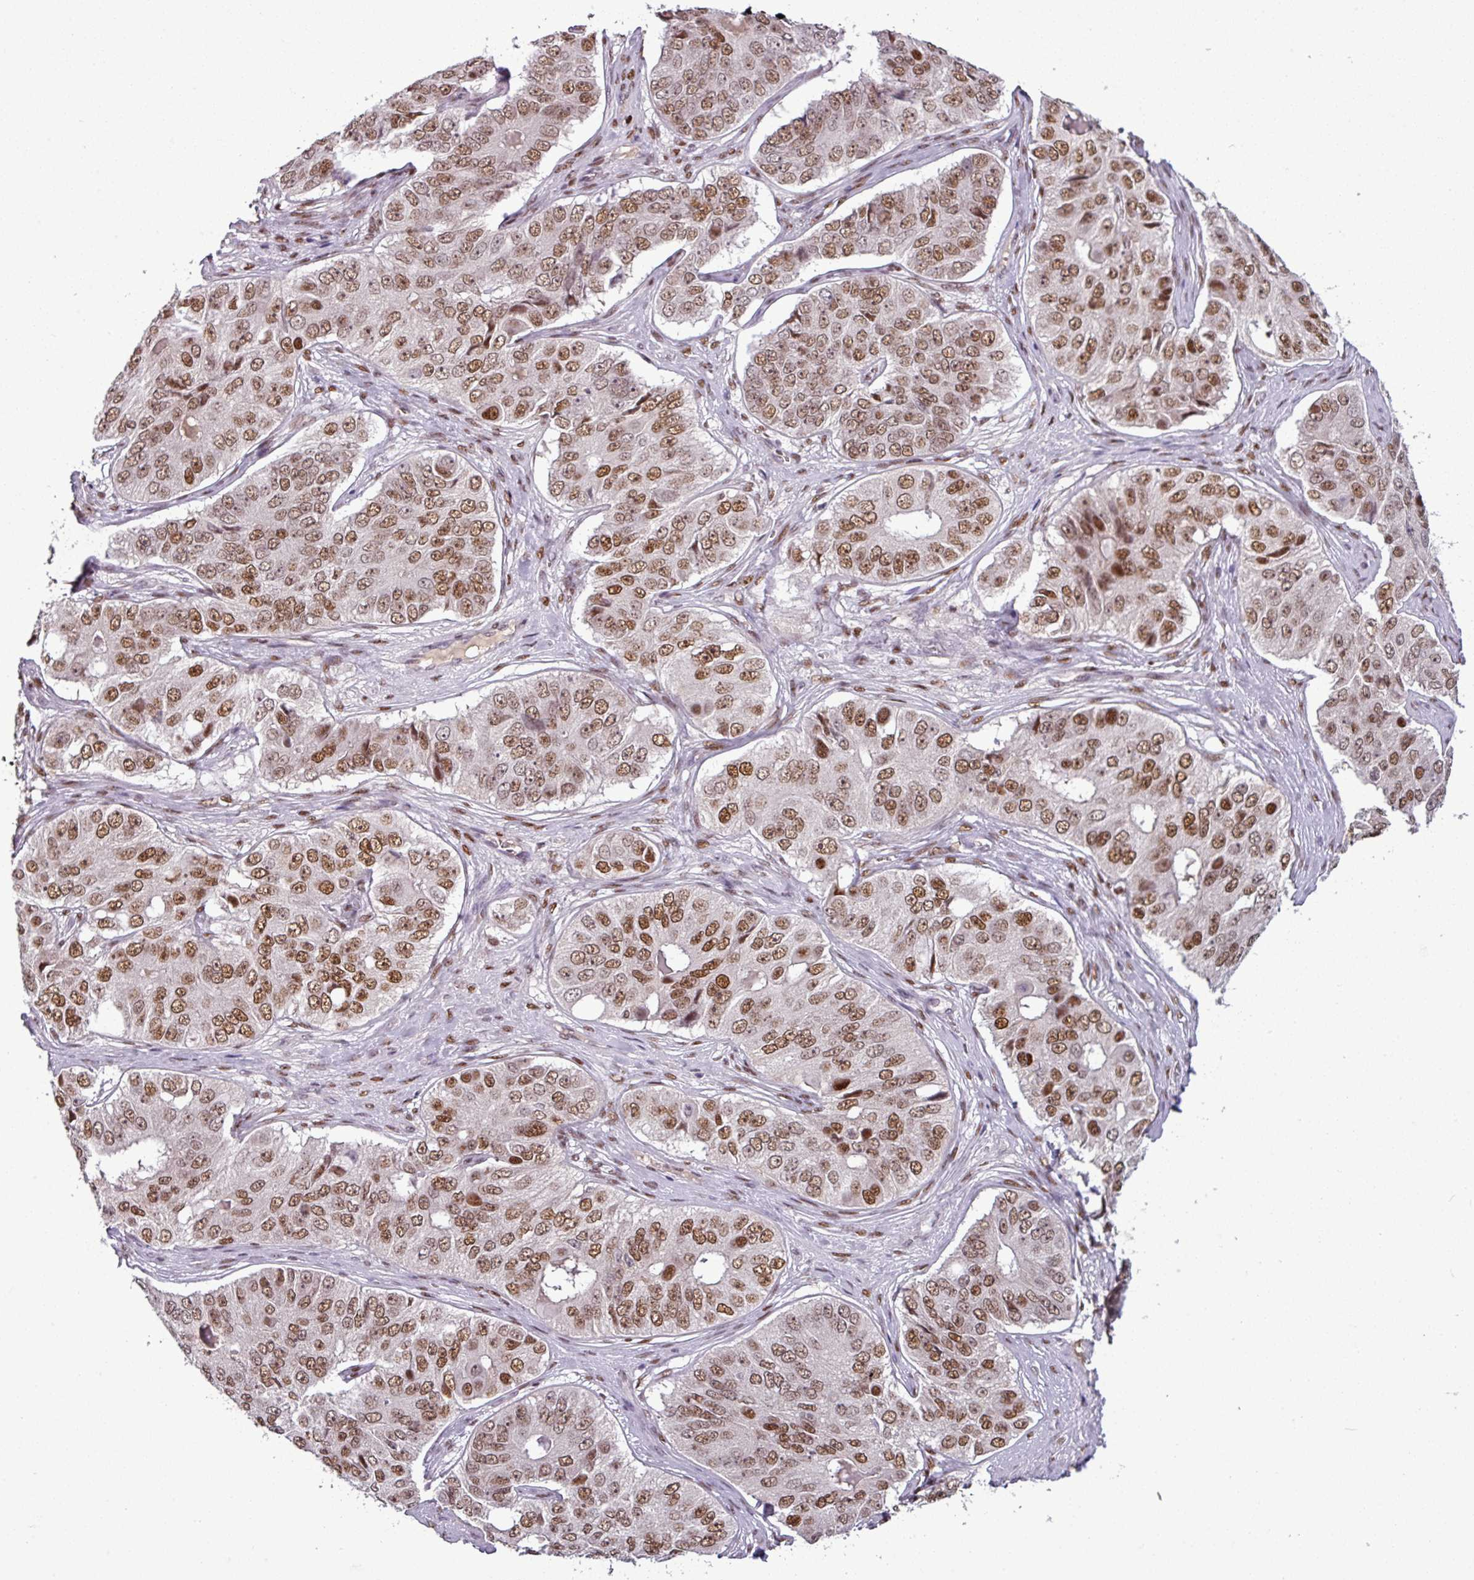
{"staining": {"intensity": "moderate", "quantity": ">75%", "location": "nuclear"}, "tissue": "ovarian cancer", "cell_type": "Tumor cells", "image_type": "cancer", "snomed": [{"axis": "morphology", "description": "Carcinoma, endometroid"}, {"axis": "topography", "description": "Ovary"}], "caption": "The immunohistochemical stain highlights moderate nuclear staining in tumor cells of ovarian cancer tissue.", "gene": "IRF2BPL", "patient": {"sex": "female", "age": 51}}